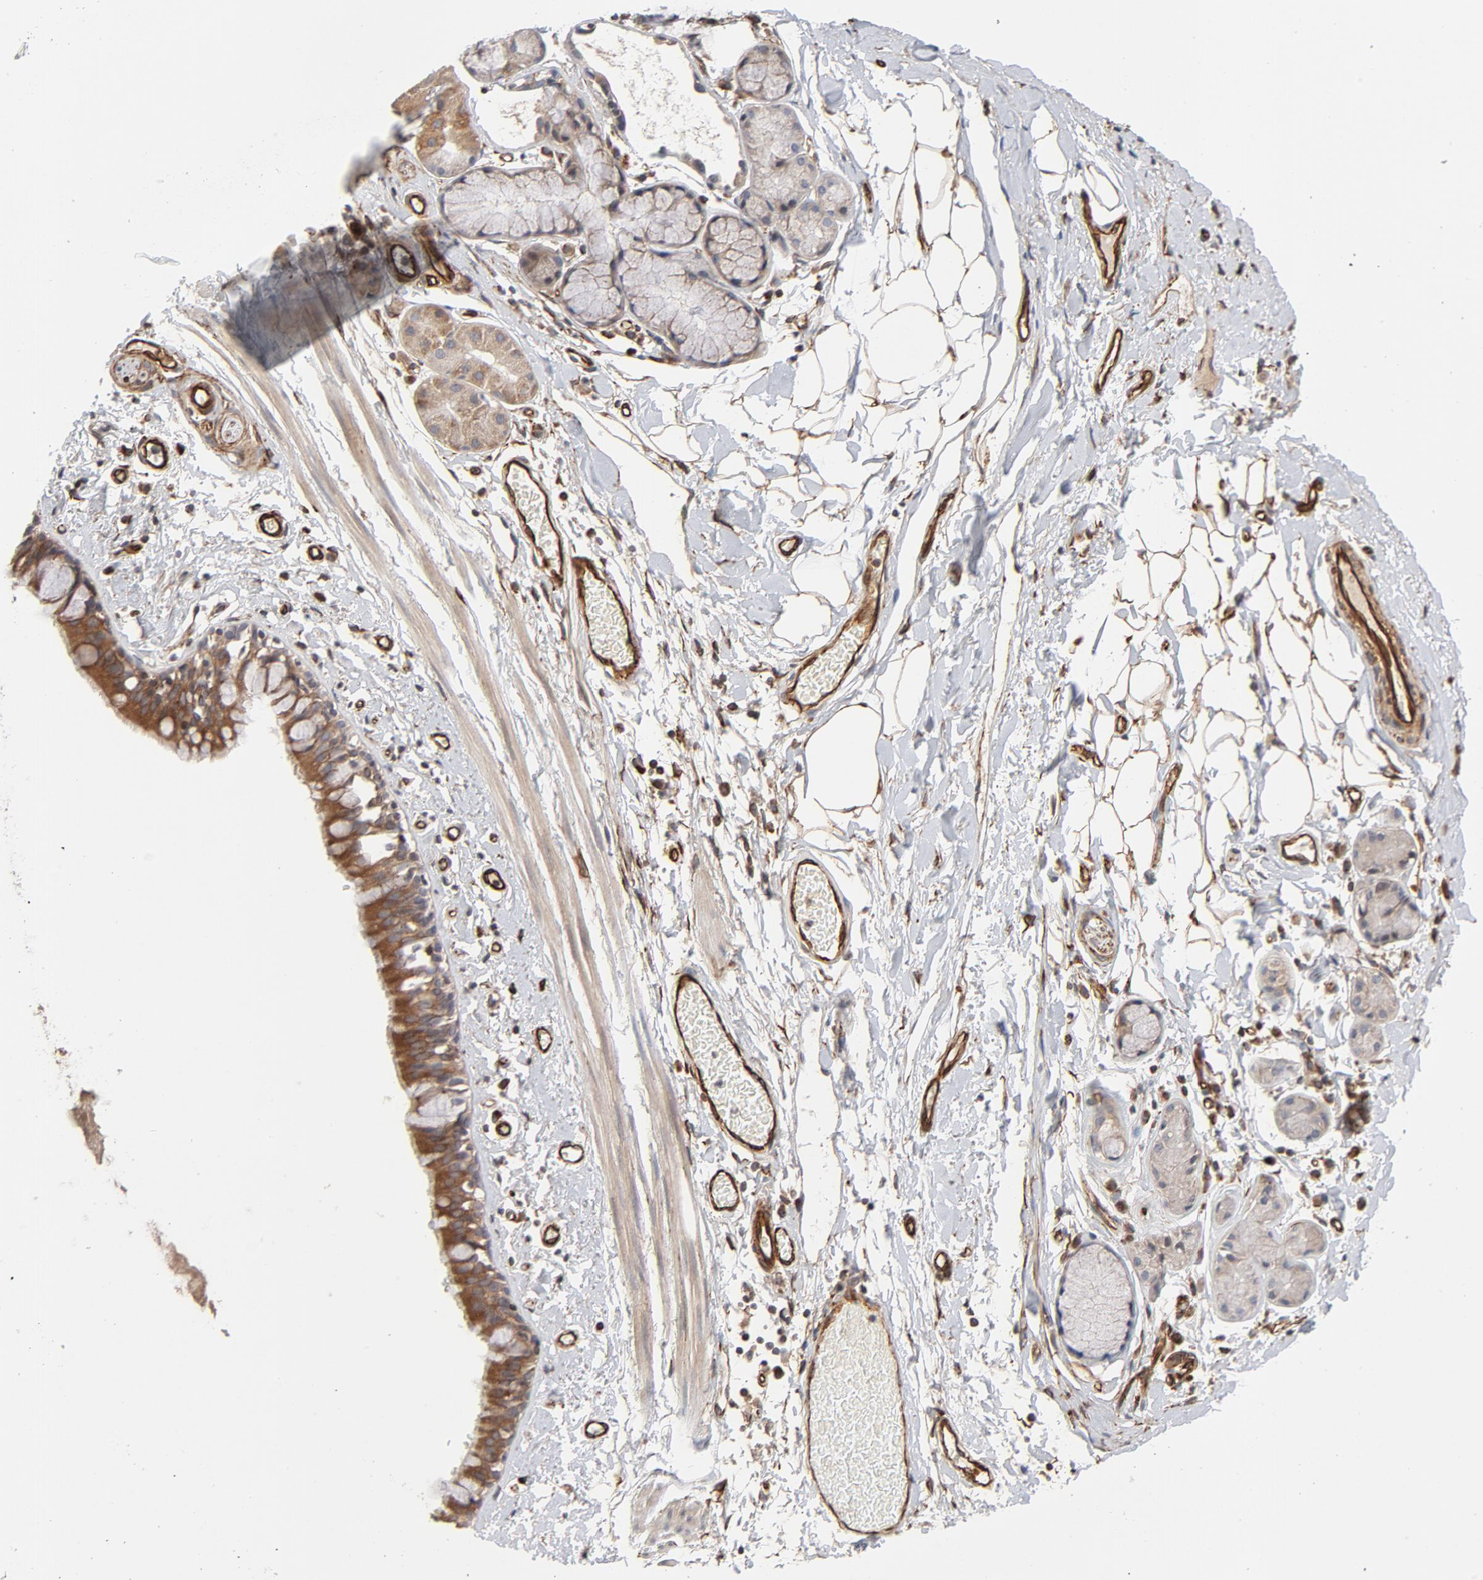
{"staining": {"intensity": "moderate", "quantity": ">75%", "location": "cytoplasmic/membranous"}, "tissue": "bronchus", "cell_type": "Respiratory epithelial cells", "image_type": "normal", "snomed": [{"axis": "morphology", "description": "Normal tissue, NOS"}, {"axis": "topography", "description": "Lymph node of abdomen"}, {"axis": "topography", "description": "Lymph node of pelvis"}], "caption": "A photomicrograph showing moderate cytoplasmic/membranous staining in approximately >75% of respiratory epithelial cells in benign bronchus, as visualized by brown immunohistochemical staining.", "gene": "DNAAF2", "patient": {"sex": "female", "age": 65}}